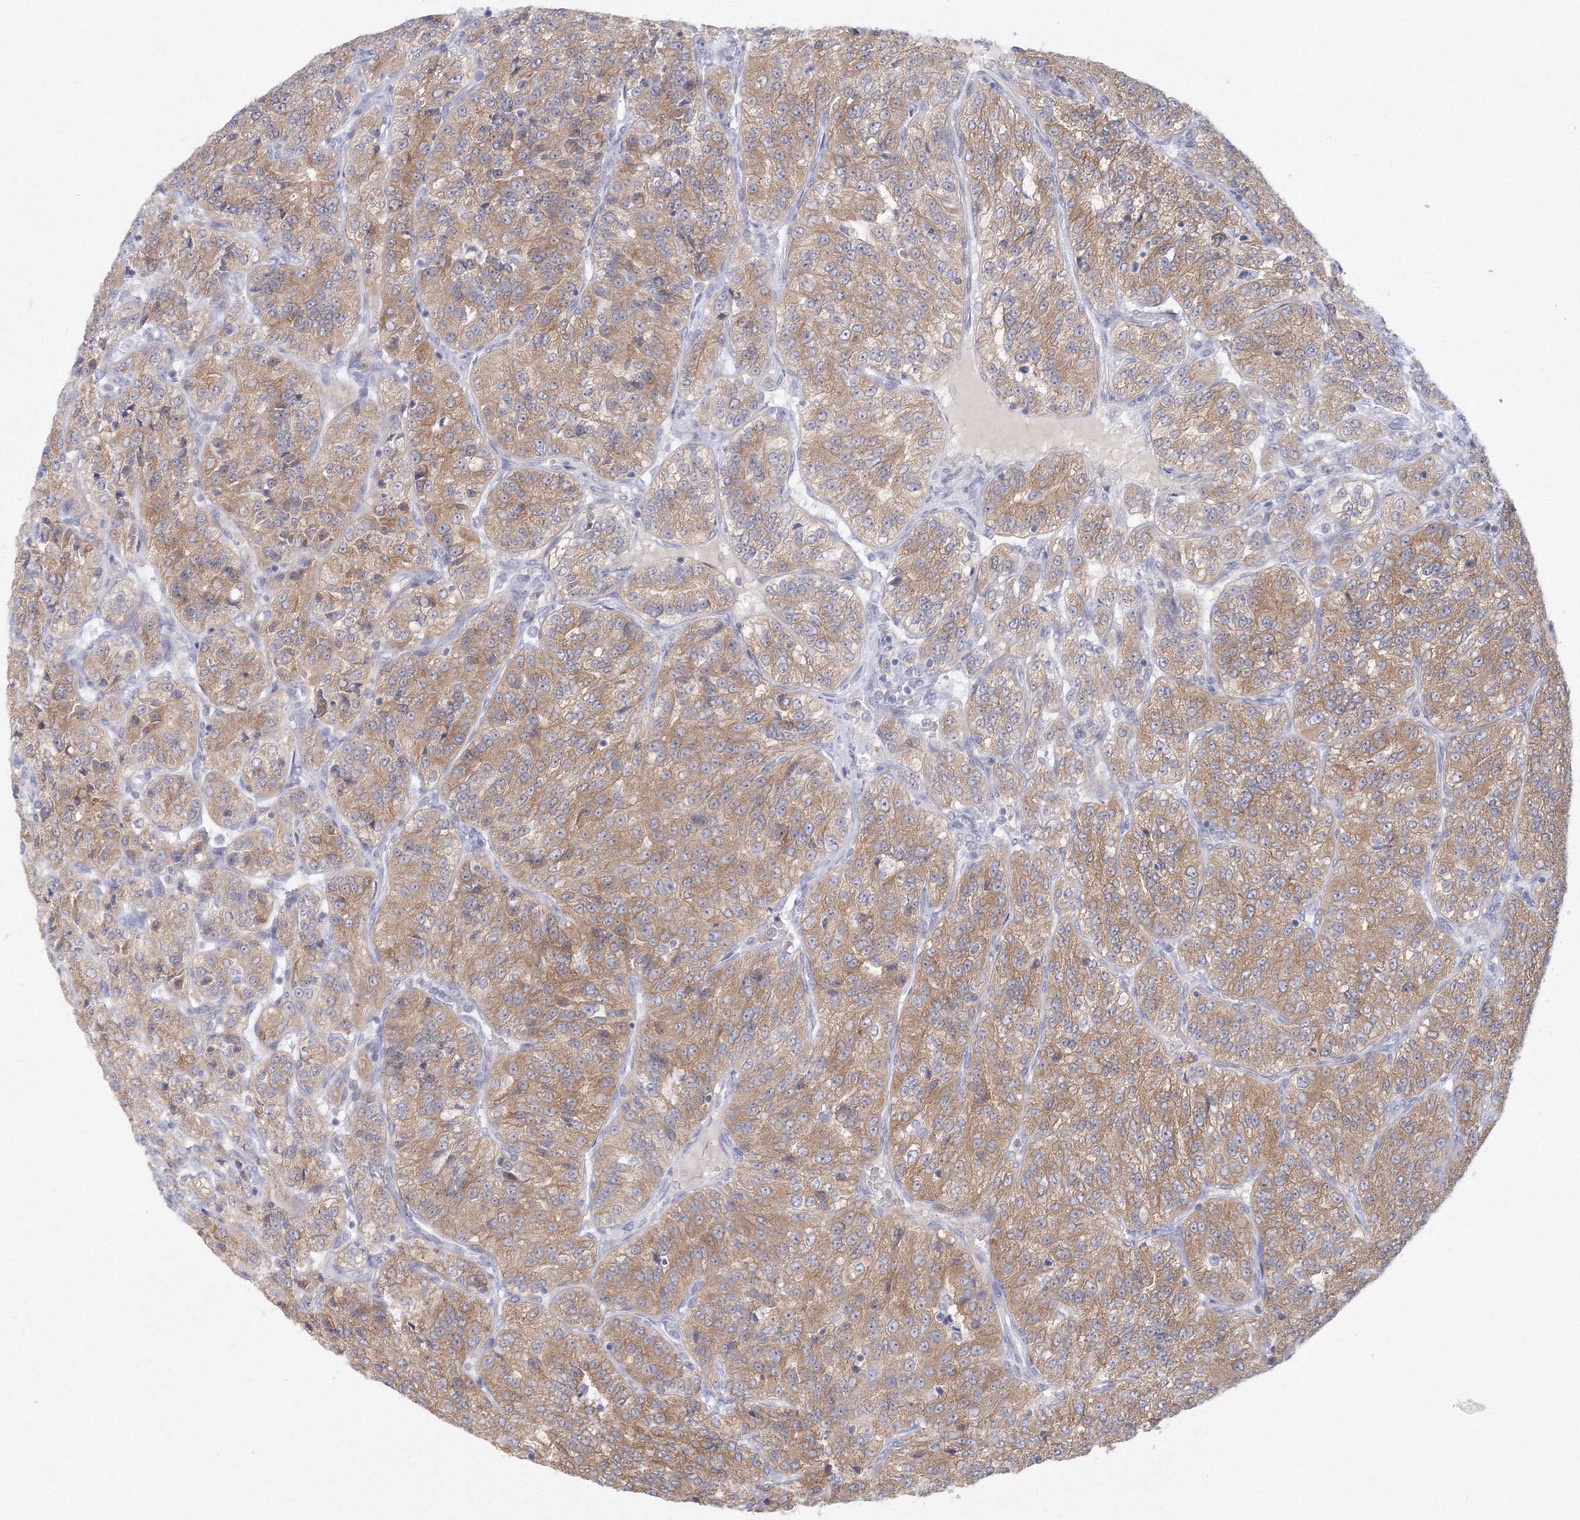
{"staining": {"intensity": "moderate", "quantity": ">75%", "location": "cytoplasmic/membranous"}, "tissue": "renal cancer", "cell_type": "Tumor cells", "image_type": "cancer", "snomed": [{"axis": "morphology", "description": "Adenocarcinoma, NOS"}, {"axis": "topography", "description": "Kidney"}], "caption": "Moderate cytoplasmic/membranous expression is seen in about >75% of tumor cells in renal cancer.", "gene": "TACC2", "patient": {"sex": "female", "age": 63}}